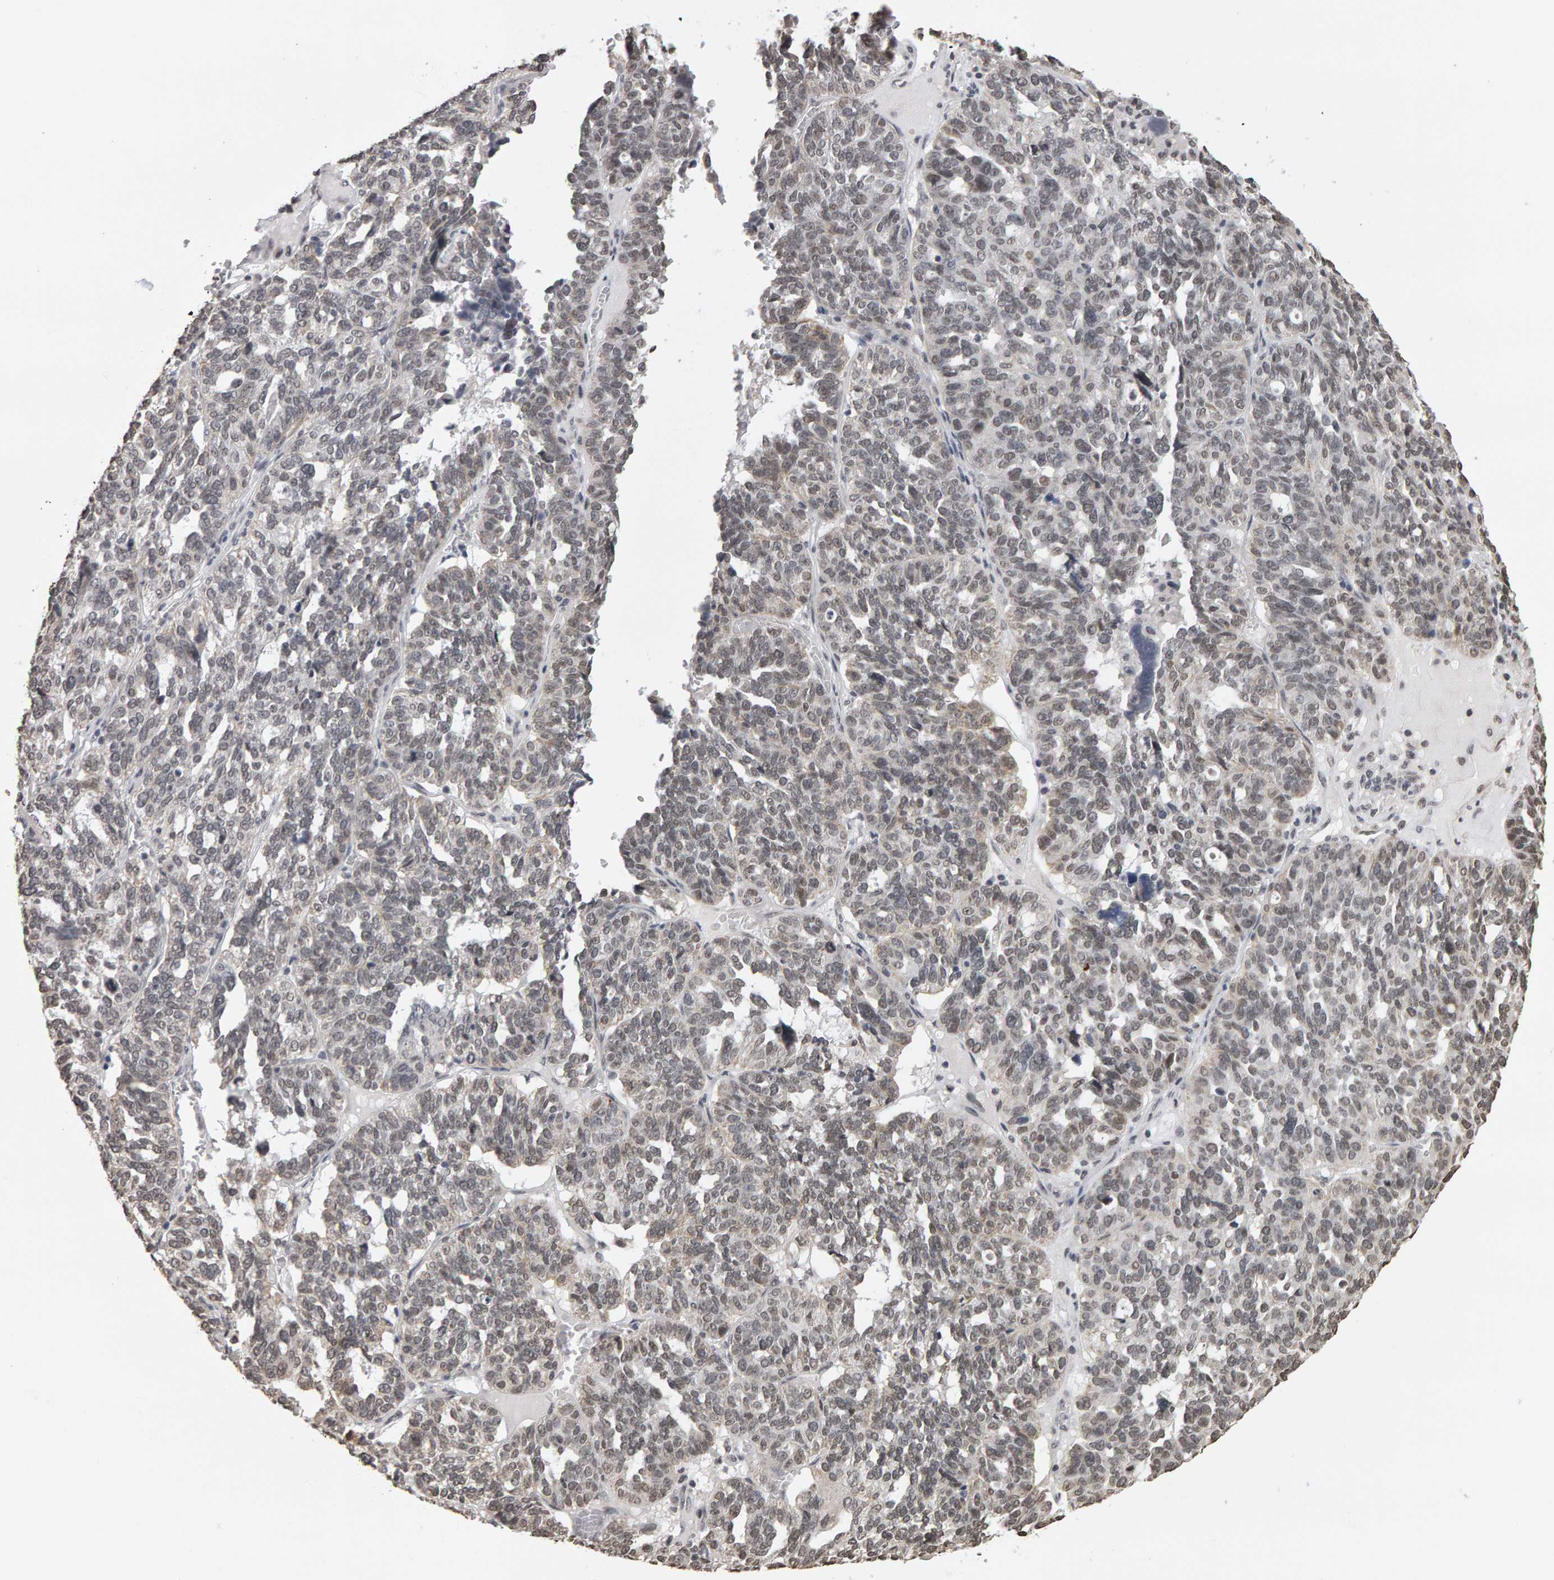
{"staining": {"intensity": "weak", "quantity": "<25%", "location": "nuclear"}, "tissue": "ovarian cancer", "cell_type": "Tumor cells", "image_type": "cancer", "snomed": [{"axis": "morphology", "description": "Cystadenocarcinoma, serous, NOS"}, {"axis": "topography", "description": "Ovary"}], "caption": "Tumor cells show no significant protein positivity in ovarian cancer.", "gene": "AFF4", "patient": {"sex": "female", "age": 59}}